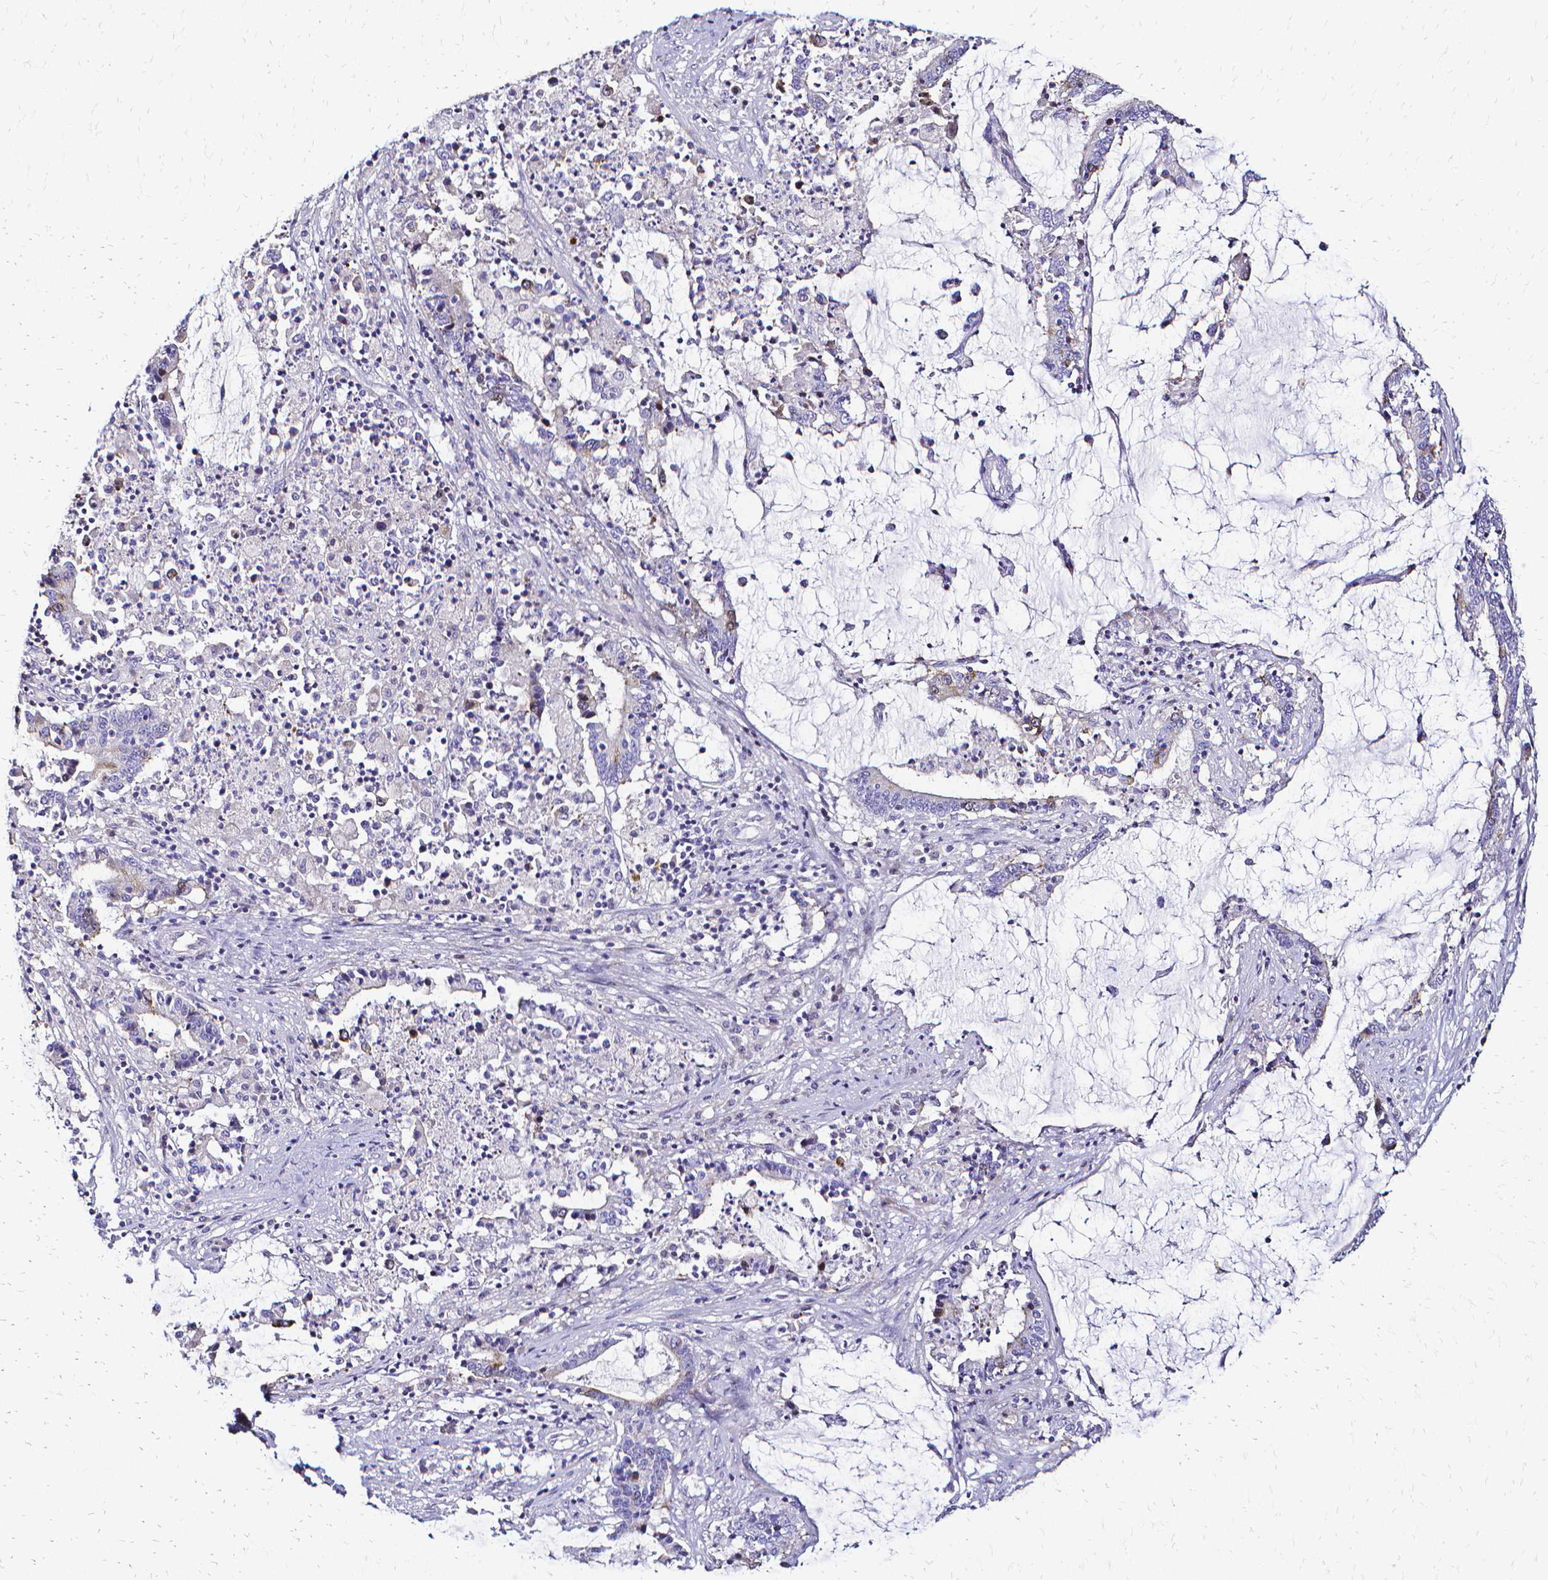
{"staining": {"intensity": "negative", "quantity": "none", "location": "none"}, "tissue": "stomach cancer", "cell_type": "Tumor cells", "image_type": "cancer", "snomed": [{"axis": "morphology", "description": "Adenocarcinoma, NOS"}, {"axis": "topography", "description": "Stomach, upper"}], "caption": "Immunohistochemistry (IHC) of human stomach cancer (adenocarcinoma) exhibits no positivity in tumor cells. (Stains: DAB (3,3'-diaminobenzidine) immunohistochemistry (IHC) with hematoxylin counter stain, Microscopy: brightfield microscopy at high magnification).", "gene": "CCNB1", "patient": {"sex": "male", "age": 68}}